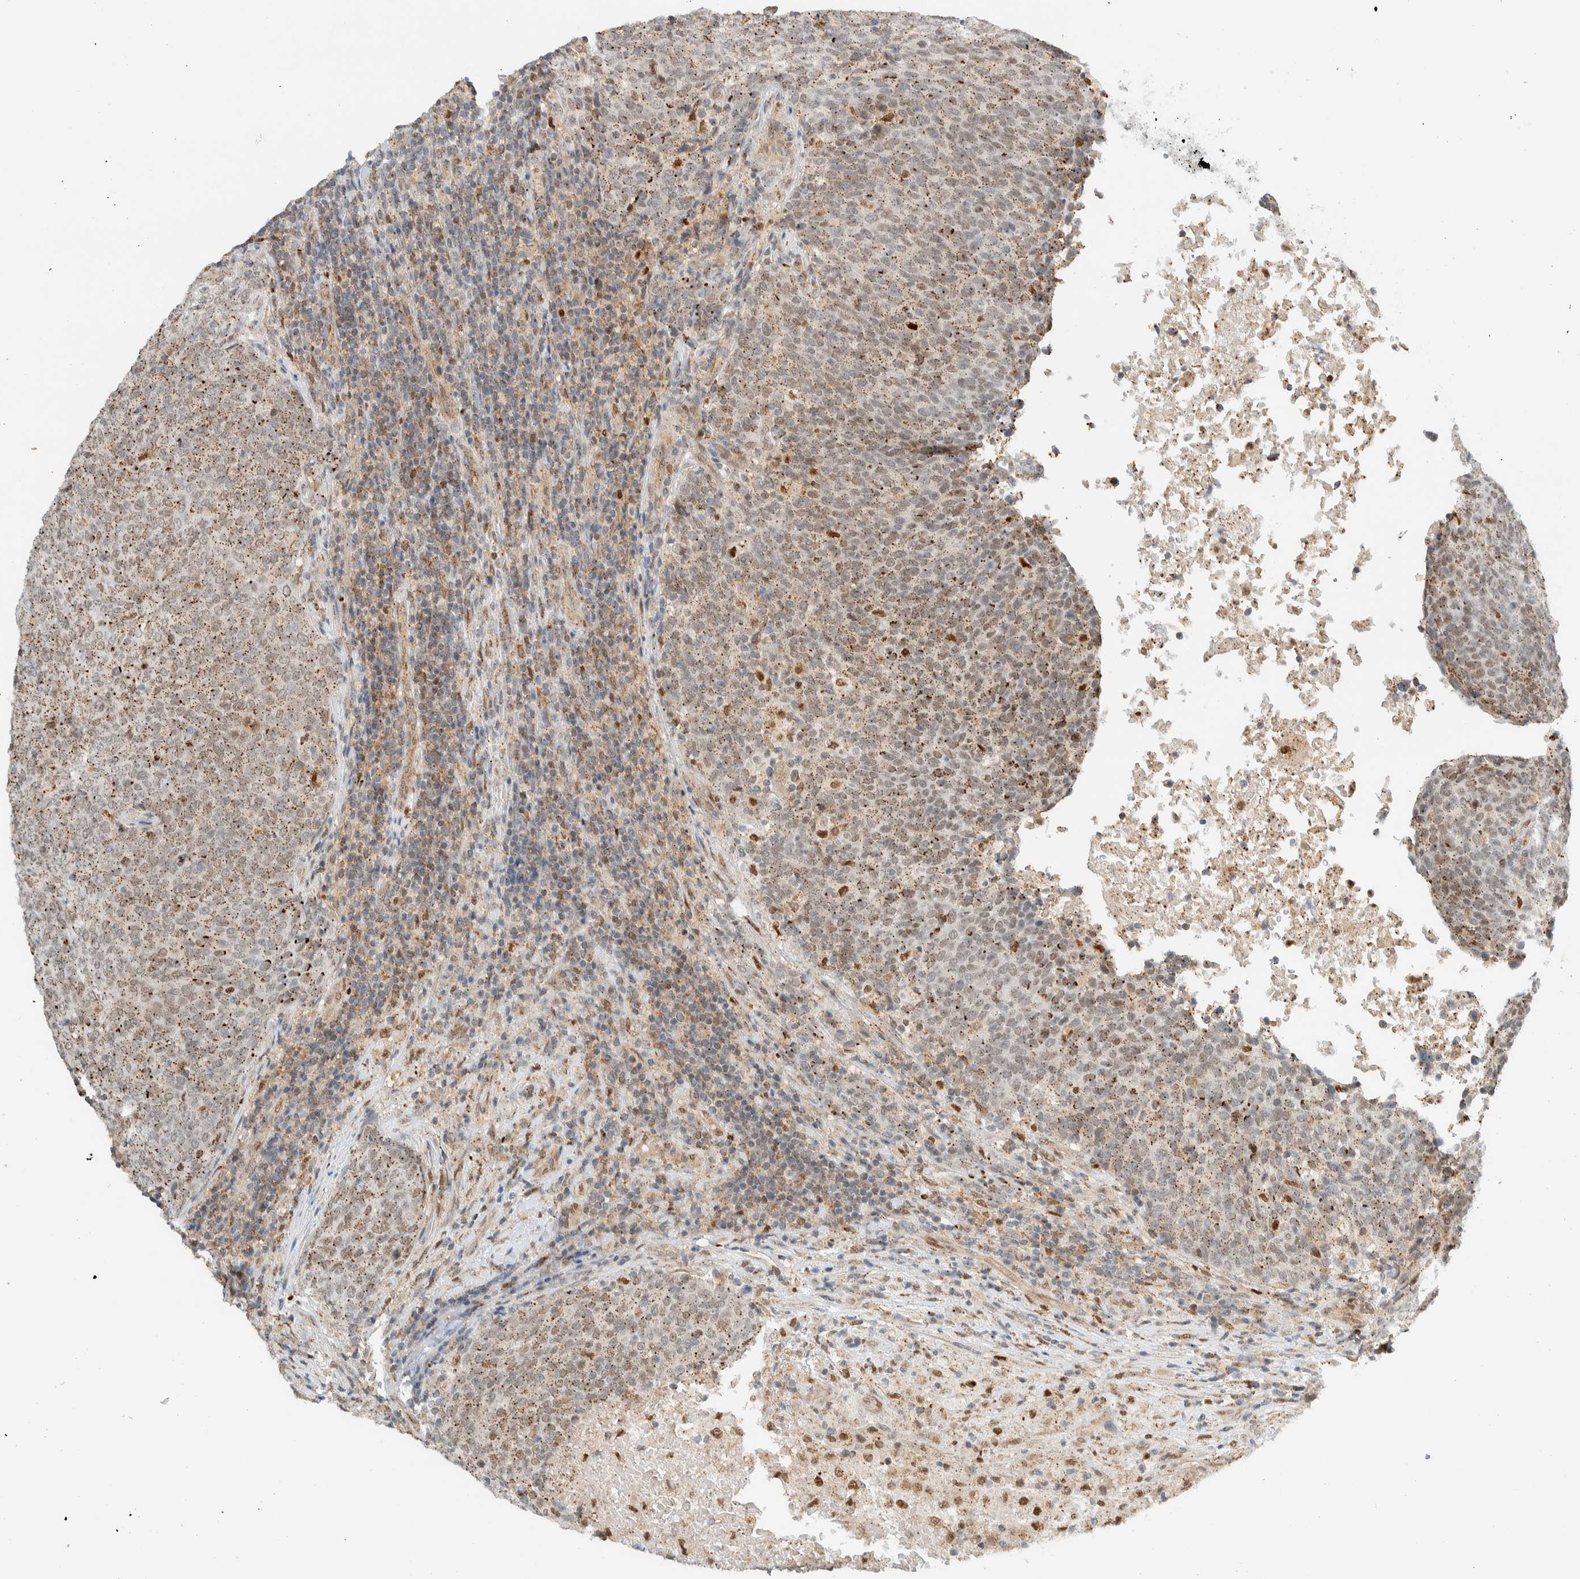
{"staining": {"intensity": "weak", "quantity": ">75%", "location": "cytoplasmic/membranous,nuclear"}, "tissue": "head and neck cancer", "cell_type": "Tumor cells", "image_type": "cancer", "snomed": [{"axis": "morphology", "description": "Squamous cell carcinoma, NOS"}, {"axis": "morphology", "description": "Squamous cell carcinoma, metastatic, NOS"}, {"axis": "topography", "description": "Lymph node"}, {"axis": "topography", "description": "Head-Neck"}], "caption": "This is a histology image of IHC staining of head and neck metastatic squamous cell carcinoma, which shows weak positivity in the cytoplasmic/membranous and nuclear of tumor cells.", "gene": "TFE3", "patient": {"sex": "male", "age": 62}}